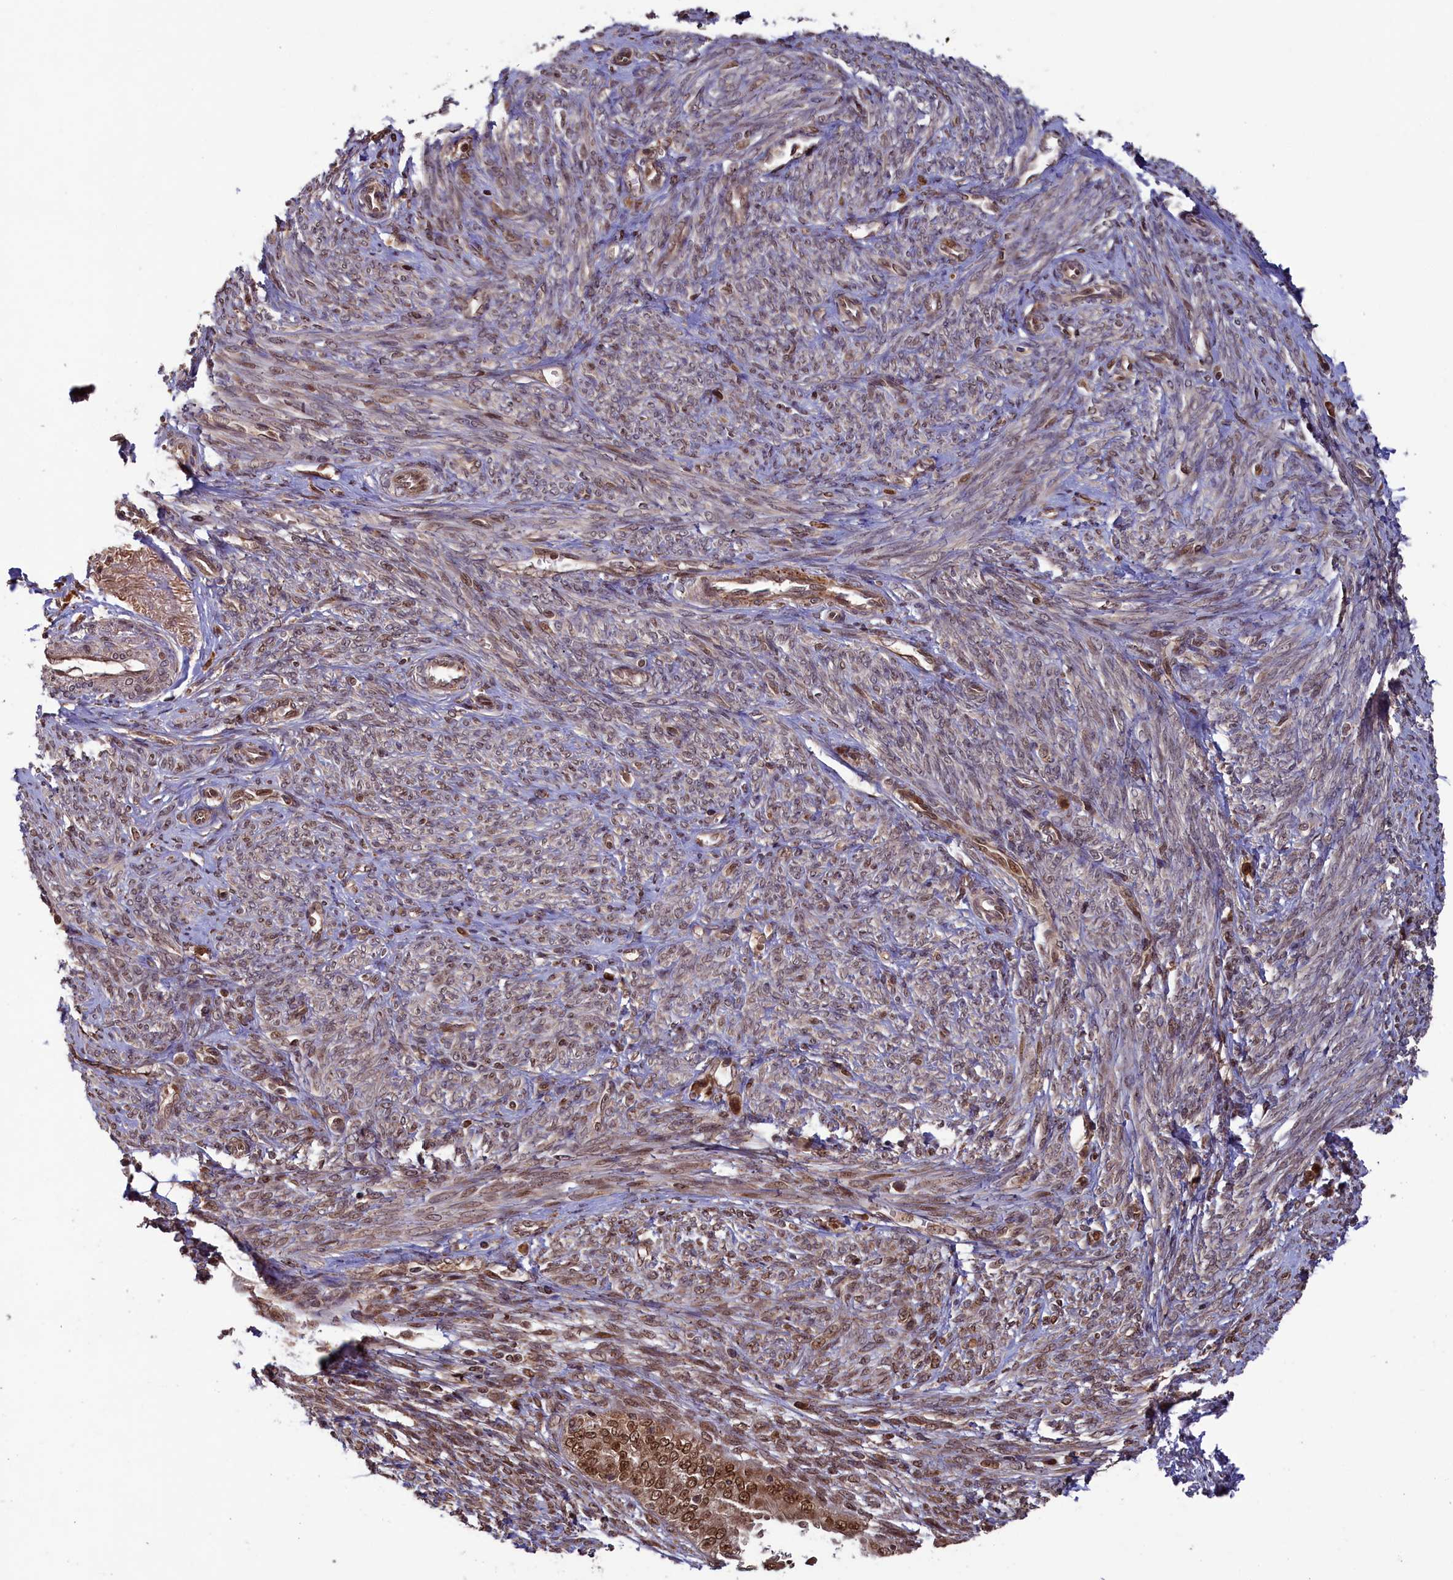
{"staining": {"intensity": "moderate", "quantity": ">75%", "location": "nuclear"}, "tissue": "endometrial cancer", "cell_type": "Tumor cells", "image_type": "cancer", "snomed": [{"axis": "morphology", "description": "Adenocarcinoma, NOS"}, {"axis": "topography", "description": "Uterus"}], "caption": "Protein expression analysis of endometrial adenocarcinoma shows moderate nuclear positivity in about >75% of tumor cells. The protein of interest is stained brown, and the nuclei are stained in blue (DAB (3,3'-diaminobenzidine) IHC with brightfield microscopy, high magnification).", "gene": "NAE1", "patient": {"sex": "female", "age": 77}}